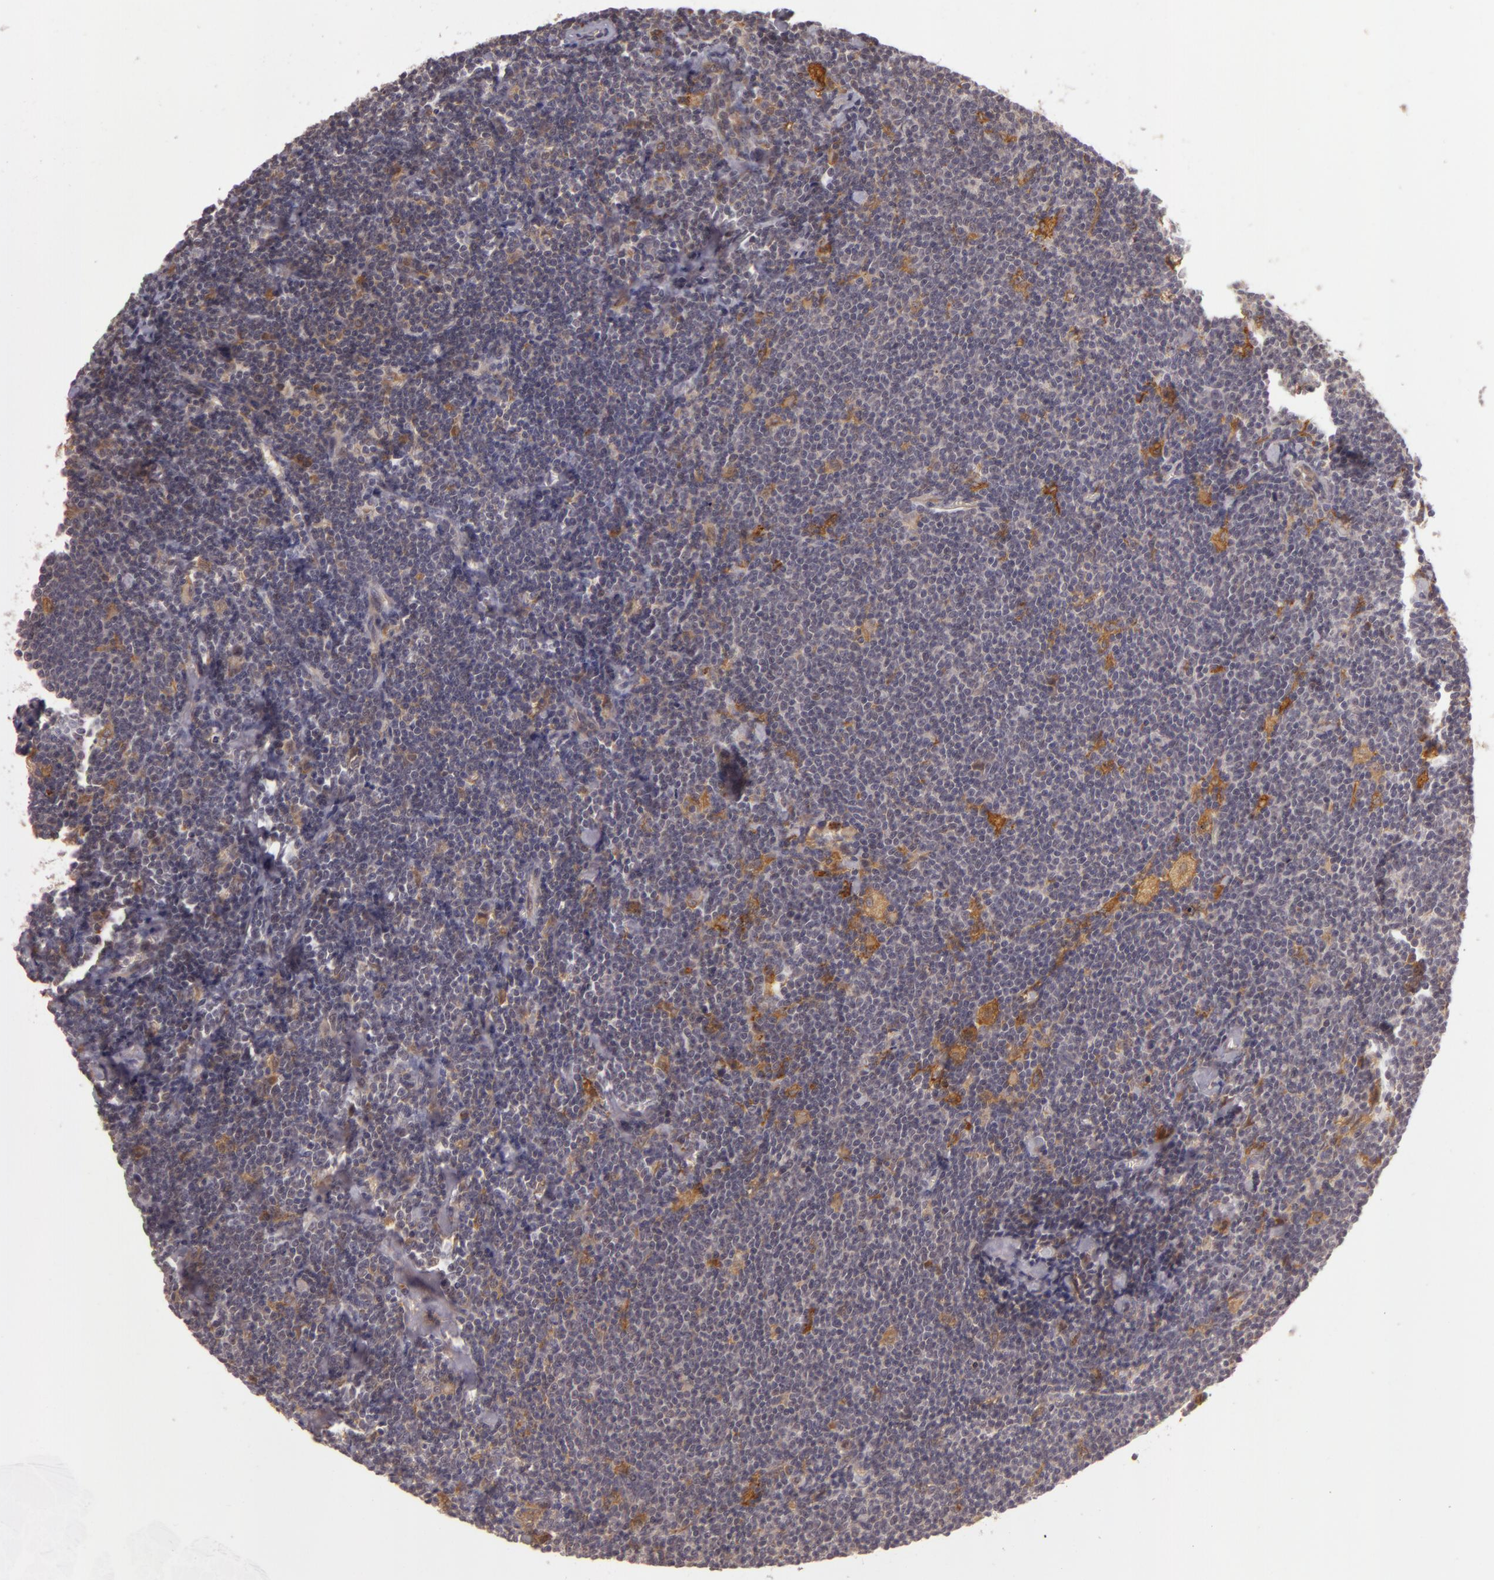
{"staining": {"intensity": "moderate", "quantity": "<25%", "location": "cytoplasmic/membranous"}, "tissue": "lymphoma", "cell_type": "Tumor cells", "image_type": "cancer", "snomed": [{"axis": "morphology", "description": "Malignant lymphoma, non-Hodgkin's type, Low grade"}, {"axis": "topography", "description": "Lymph node"}], "caption": "This is a micrograph of IHC staining of malignant lymphoma, non-Hodgkin's type (low-grade), which shows moderate staining in the cytoplasmic/membranous of tumor cells.", "gene": "PPP1R3F", "patient": {"sex": "male", "age": 65}}